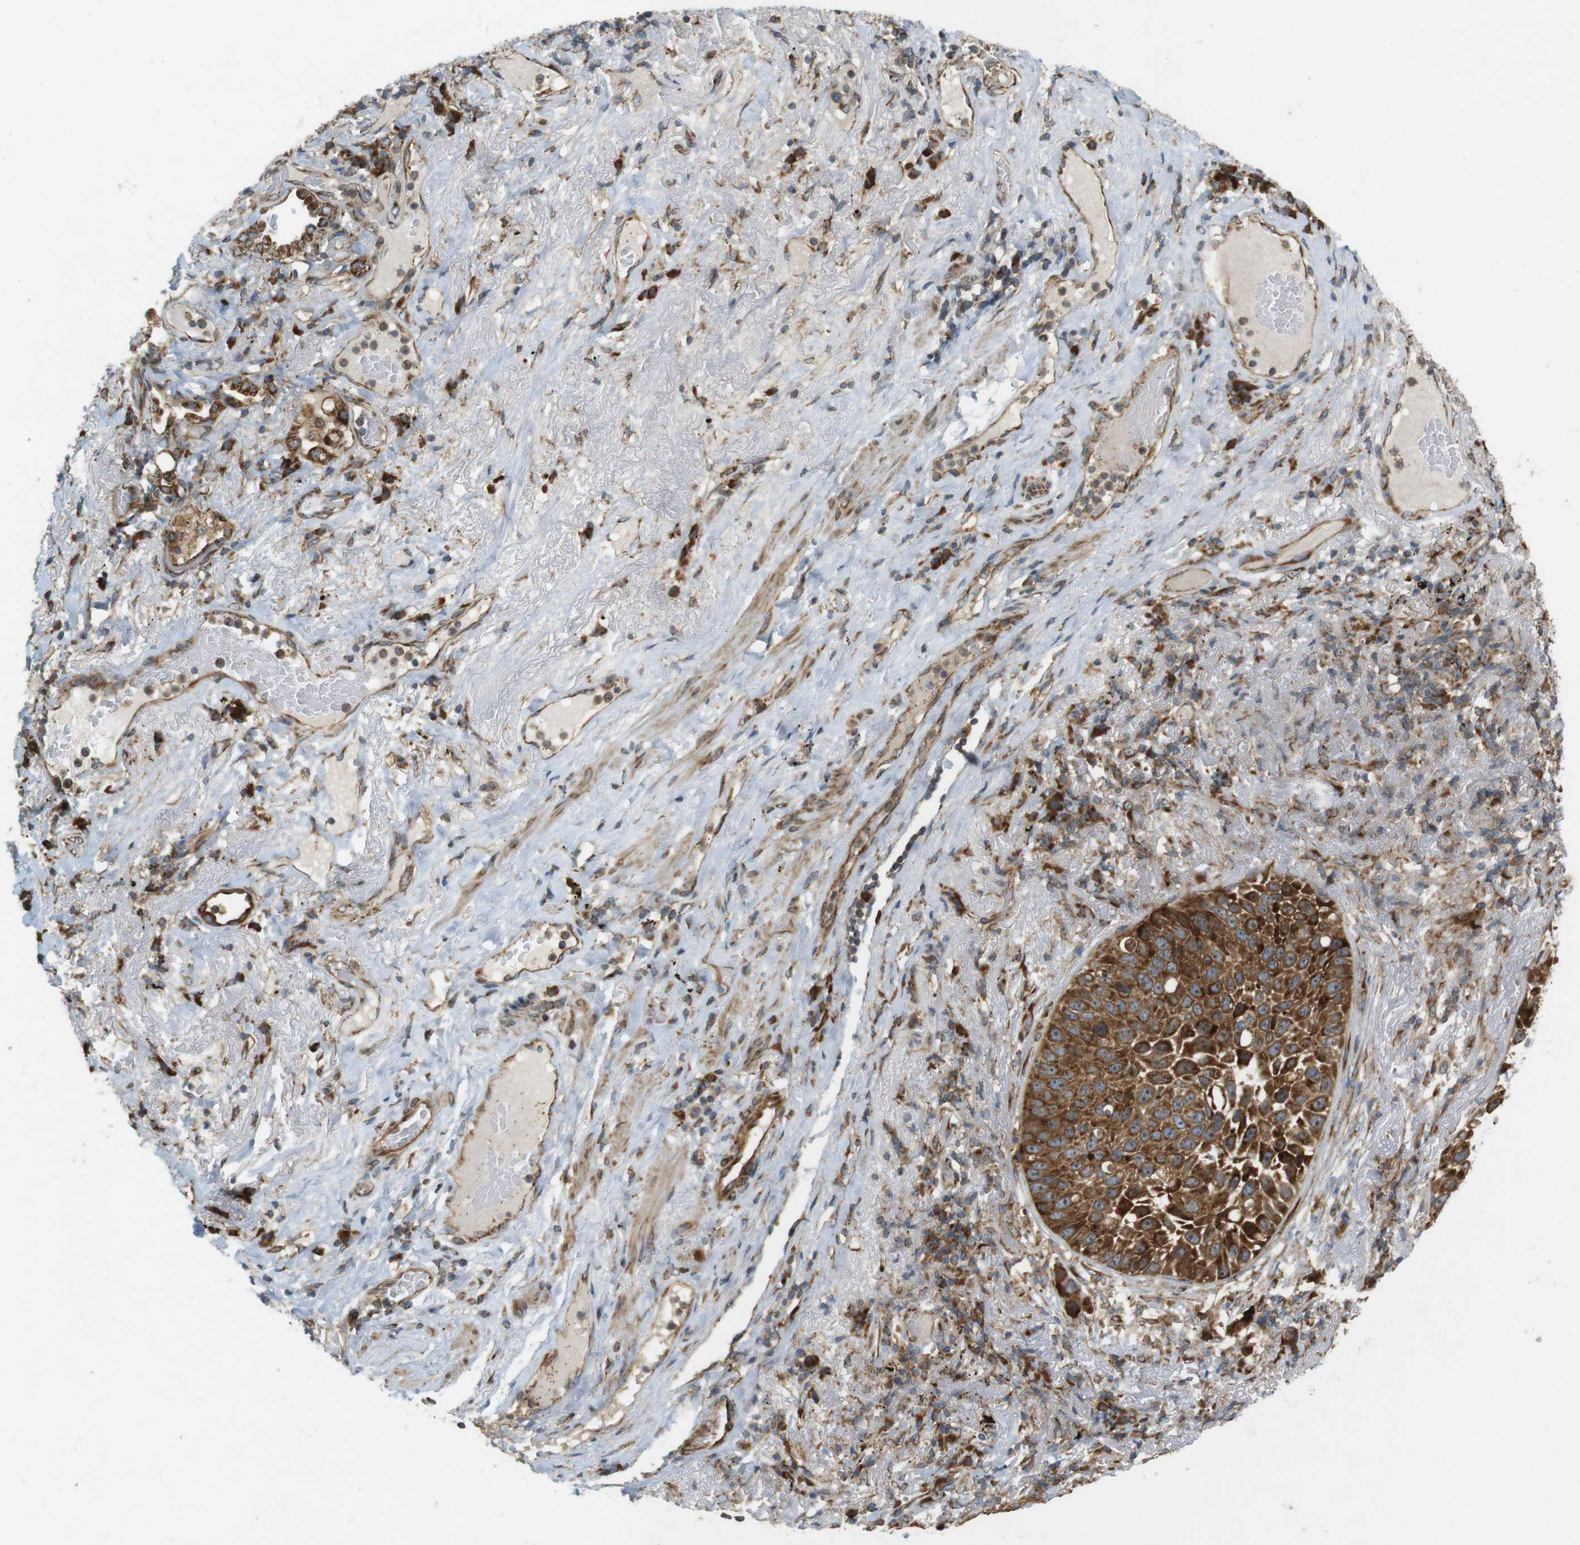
{"staining": {"intensity": "strong", "quantity": ">75%", "location": "cytoplasmic/membranous"}, "tissue": "lung cancer", "cell_type": "Tumor cells", "image_type": "cancer", "snomed": [{"axis": "morphology", "description": "Squamous cell carcinoma, NOS"}, {"axis": "topography", "description": "Lung"}], "caption": "Immunohistochemical staining of squamous cell carcinoma (lung) shows high levels of strong cytoplasmic/membranous protein expression in about >75% of tumor cells. Nuclei are stained in blue.", "gene": "SLC41A1", "patient": {"sex": "male", "age": 57}}